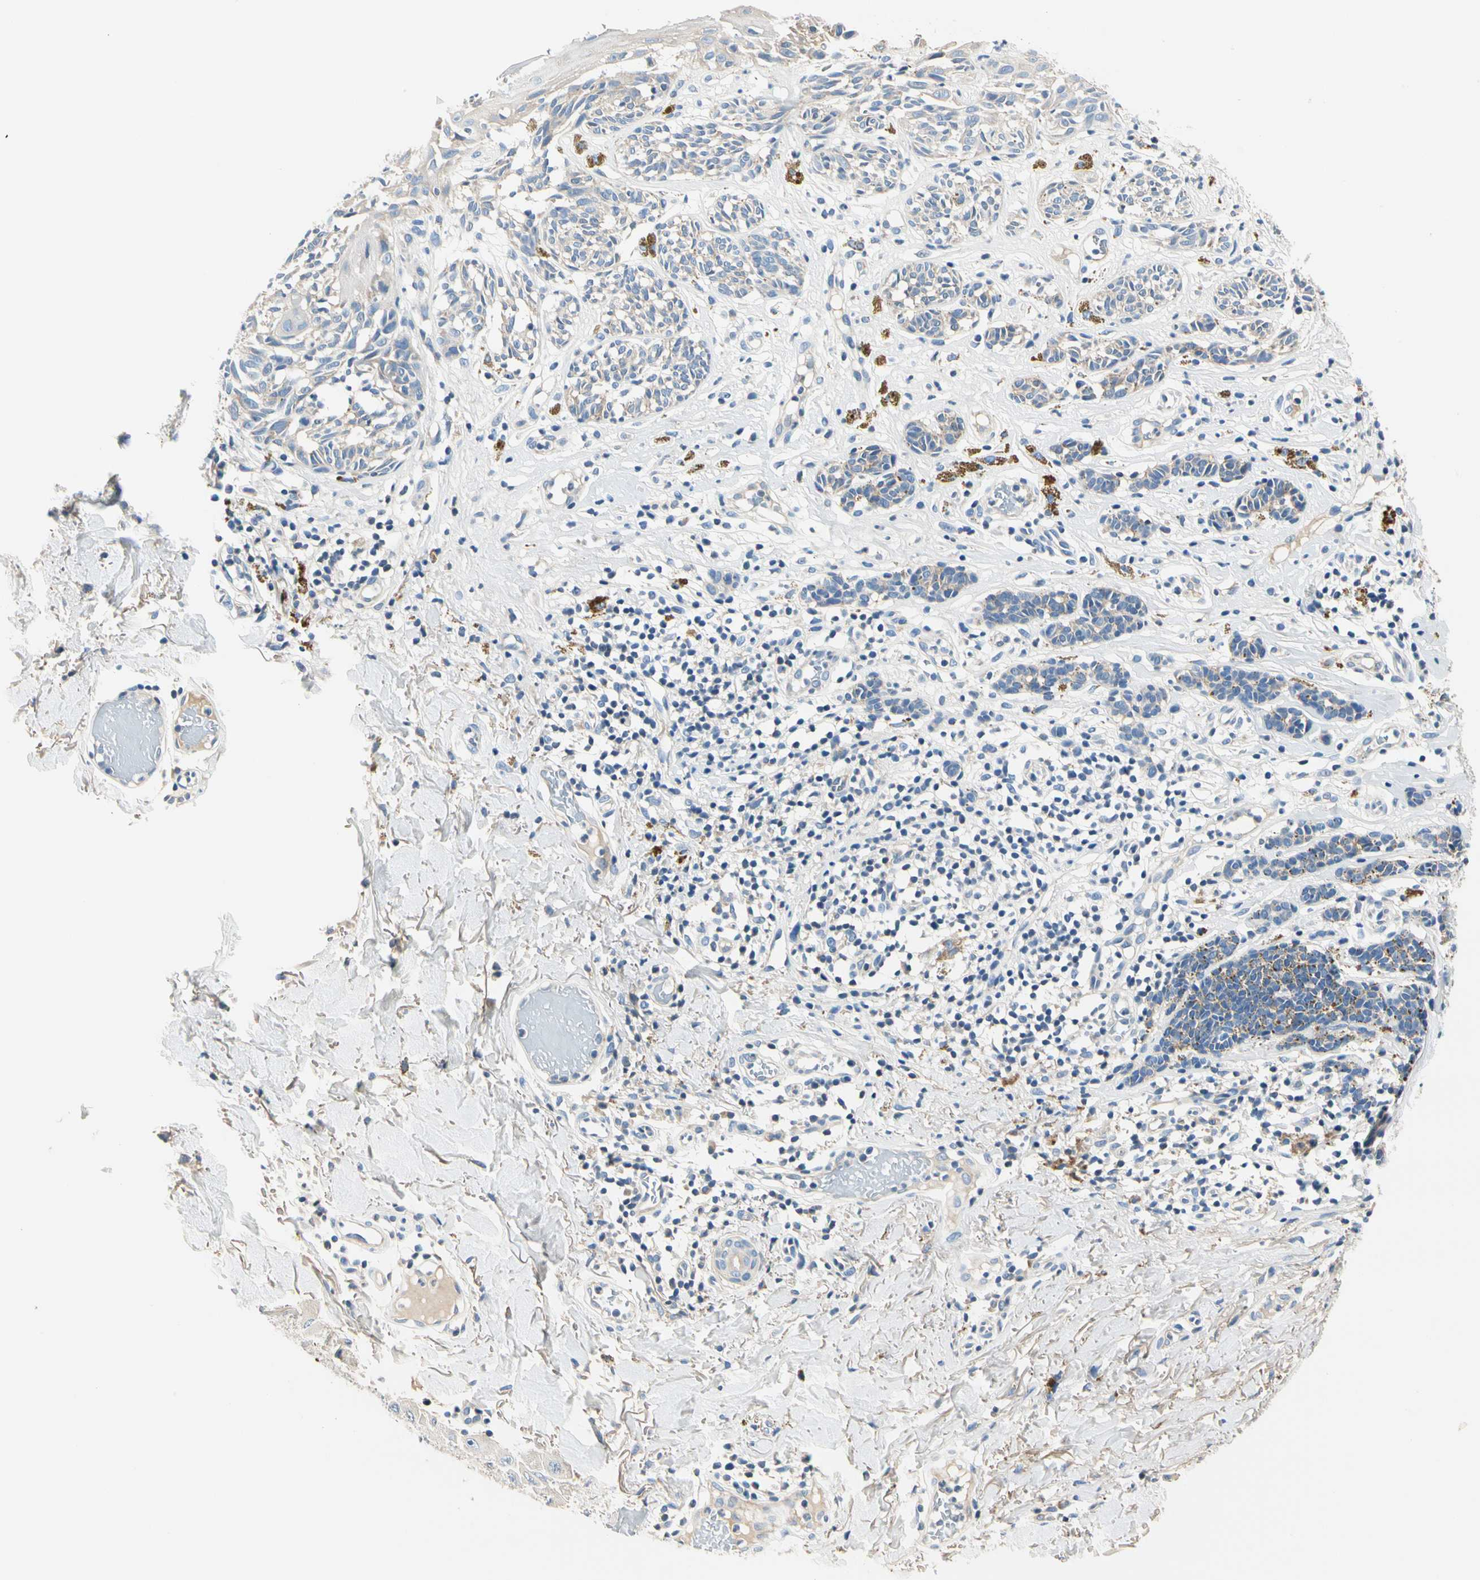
{"staining": {"intensity": "weak", "quantity": "25%-75%", "location": "cytoplasmic/membranous"}, "tissue": "melanoma", "cell_type": "Tumor cells", "image_type": "cancer", "snomed": [{"axis": "morphology", "description": "Malignant melanoma, NOS"}, {"axis": "topography", "description": "Skin"}], "caption": "Malignant melanoma stained for a protein exhibits weak cytoplasmic/membranous positivity in tumor cells.", "gene": "TGFBR3", "patient": {"sex": "male", "age": 64}}